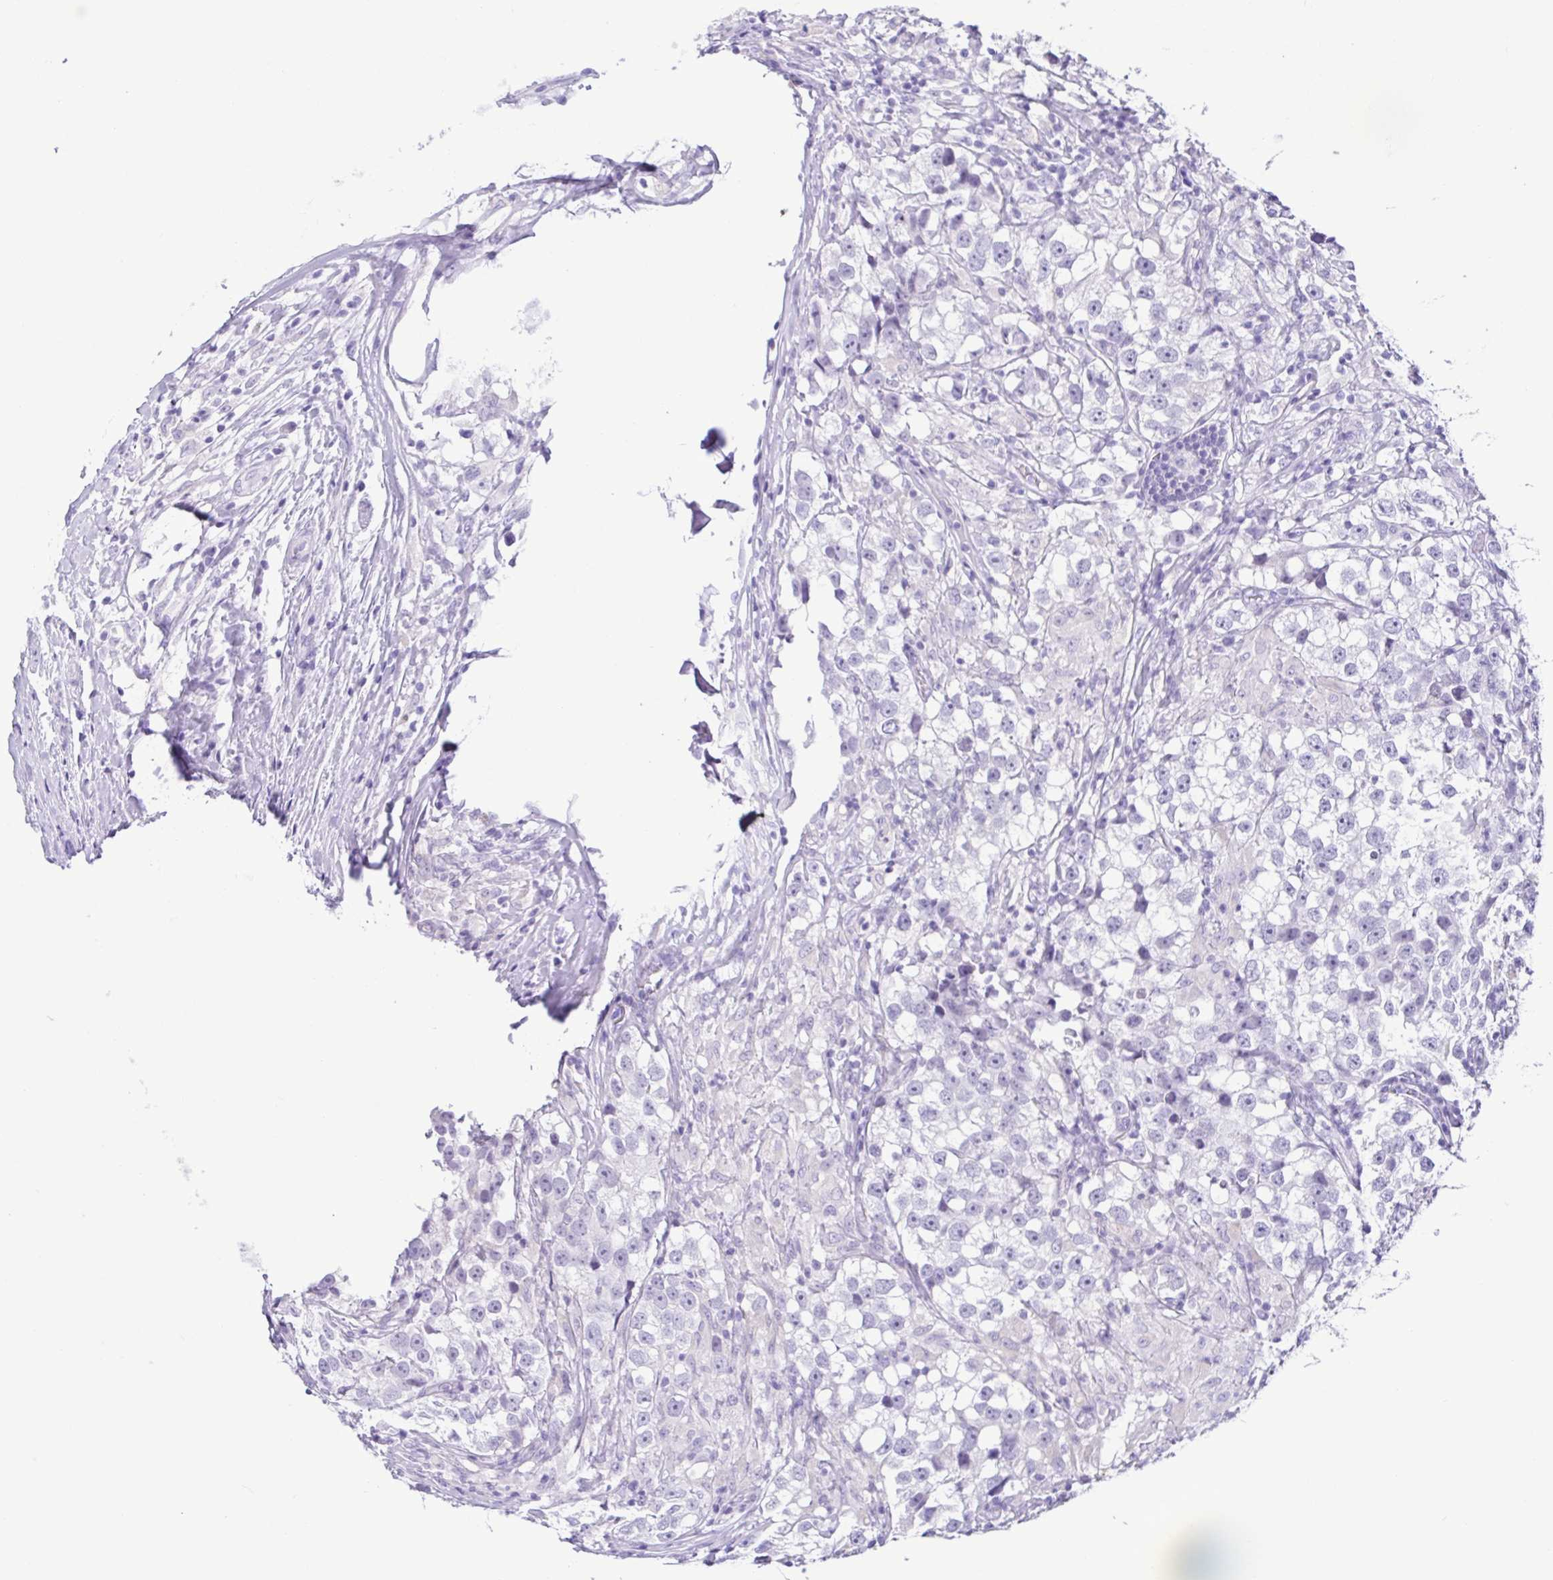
{"staining": {"intensity": "negative", "quantity": "none", "location": "none"}, "tissue": "testis cancer", "cell_type": "Tumor cells", "image_type": "cancer", "snomed": [{"axis": "morphology", "description": "Seminoma, NOS"}, {"axis": "topography", "description": "Testis"}], "caption": "Tumor cells are negative for brown protein staining in testis cancer. Brightfield microscopy of IHC stained with DAB (brown) and hematoxylin (blue), captured at high magnification.", "gene": "SPATA16", "patient": {"sex": "male", "age": 46}}